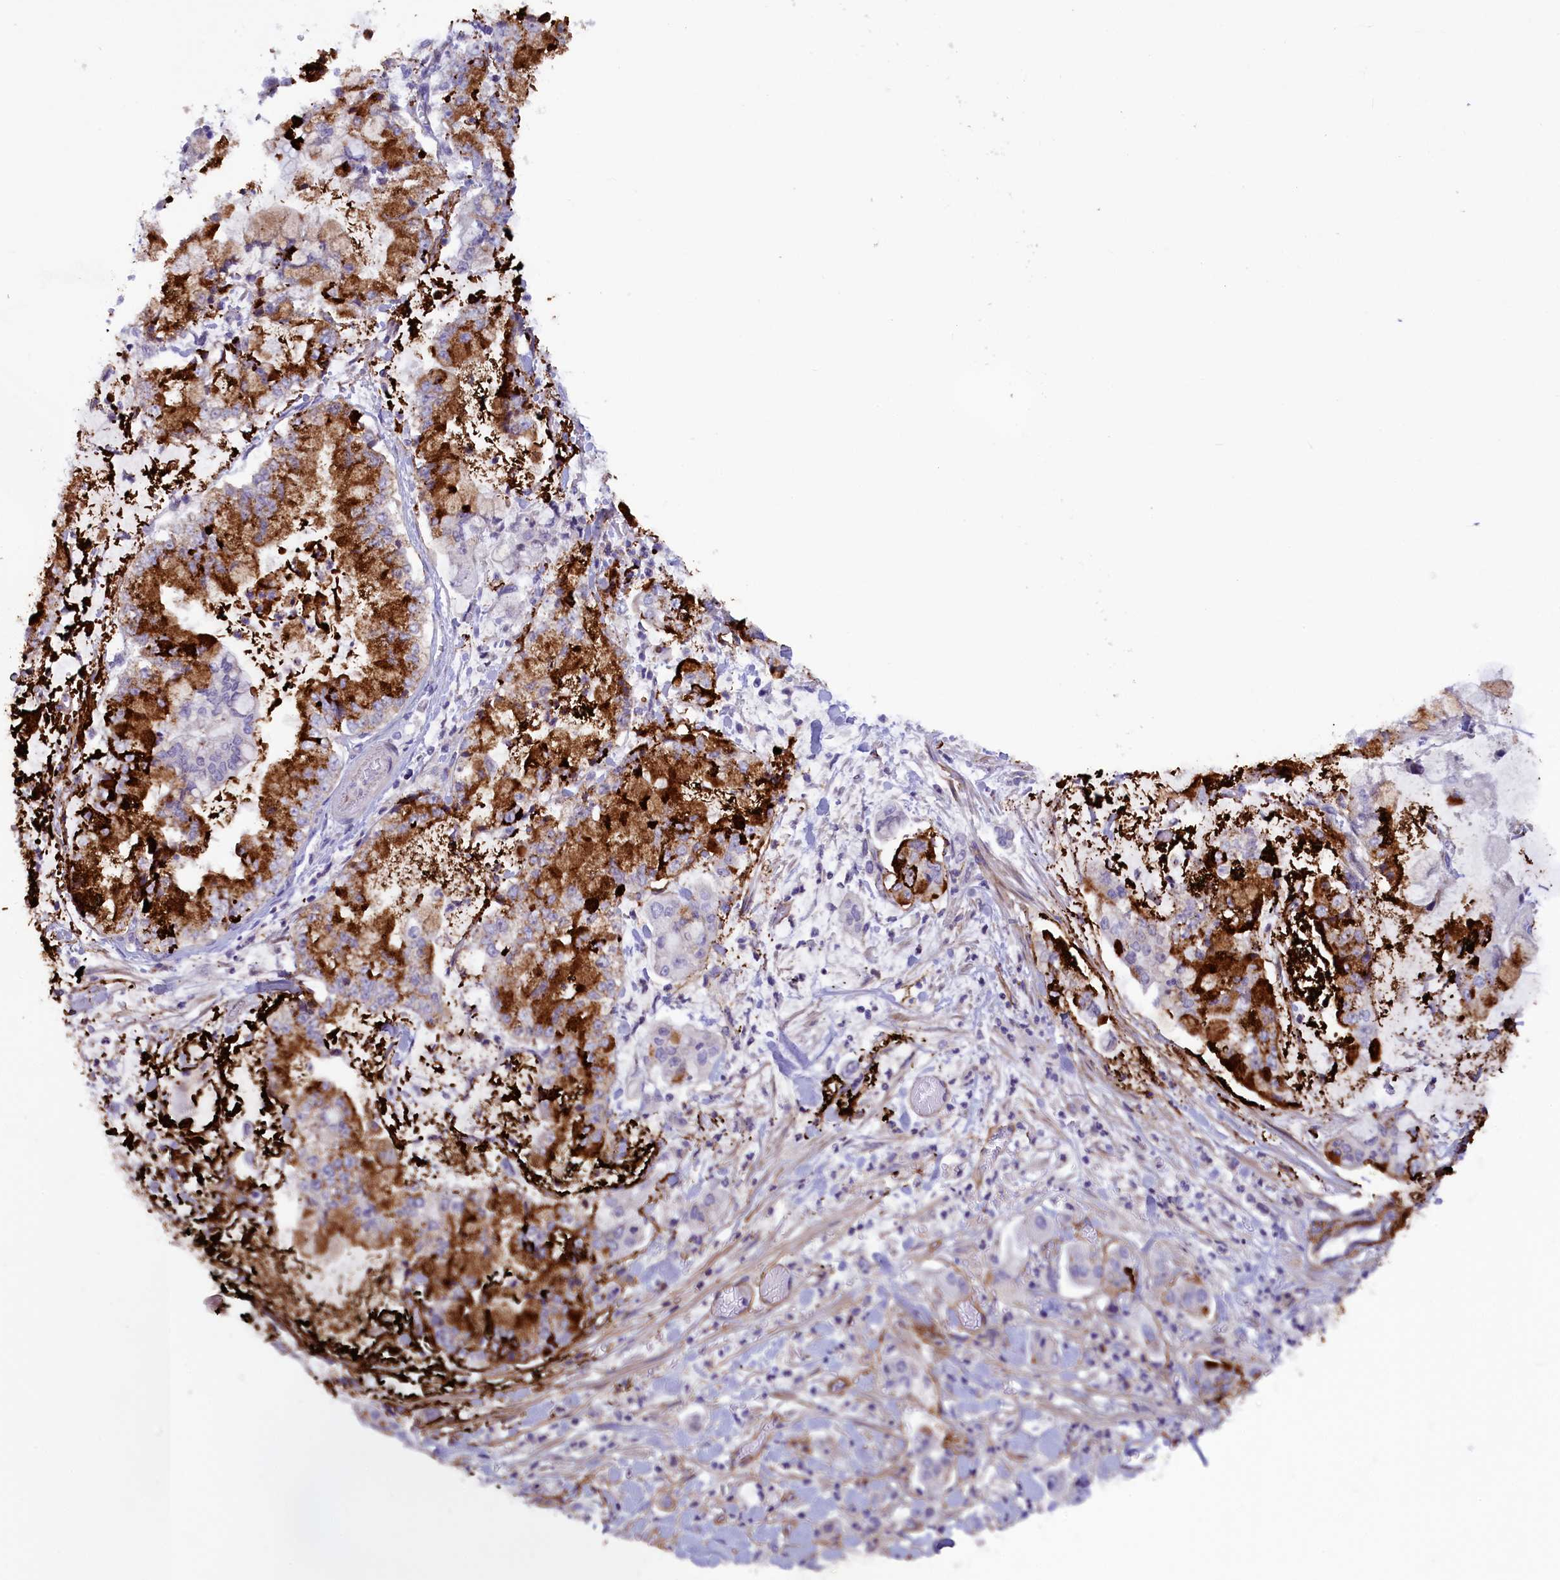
{"staining": {"intensity": "strong", "quantity": "25%-75%", "location": "cytoplasmic/membranous"}, "tissue": "stomach cancer", "cell_type": "Tumor cells", "image_type": "cancer", "snomed": [{"axis": "morphology", "description": "Adenocarcinoma, NOS"}, {"axis": "topography", "description": "Stomach"}], "caption": "An immunohistochemistry (IHC) photomicrograph of neoplastic tissue is shown. Protein staining in brown labels strong cytoplasmic/membranous positivity in stomach adenocarcinoma within tumor cells.", "gene": "LOXL1", "patient": {"sex": "male", "age": 76}}